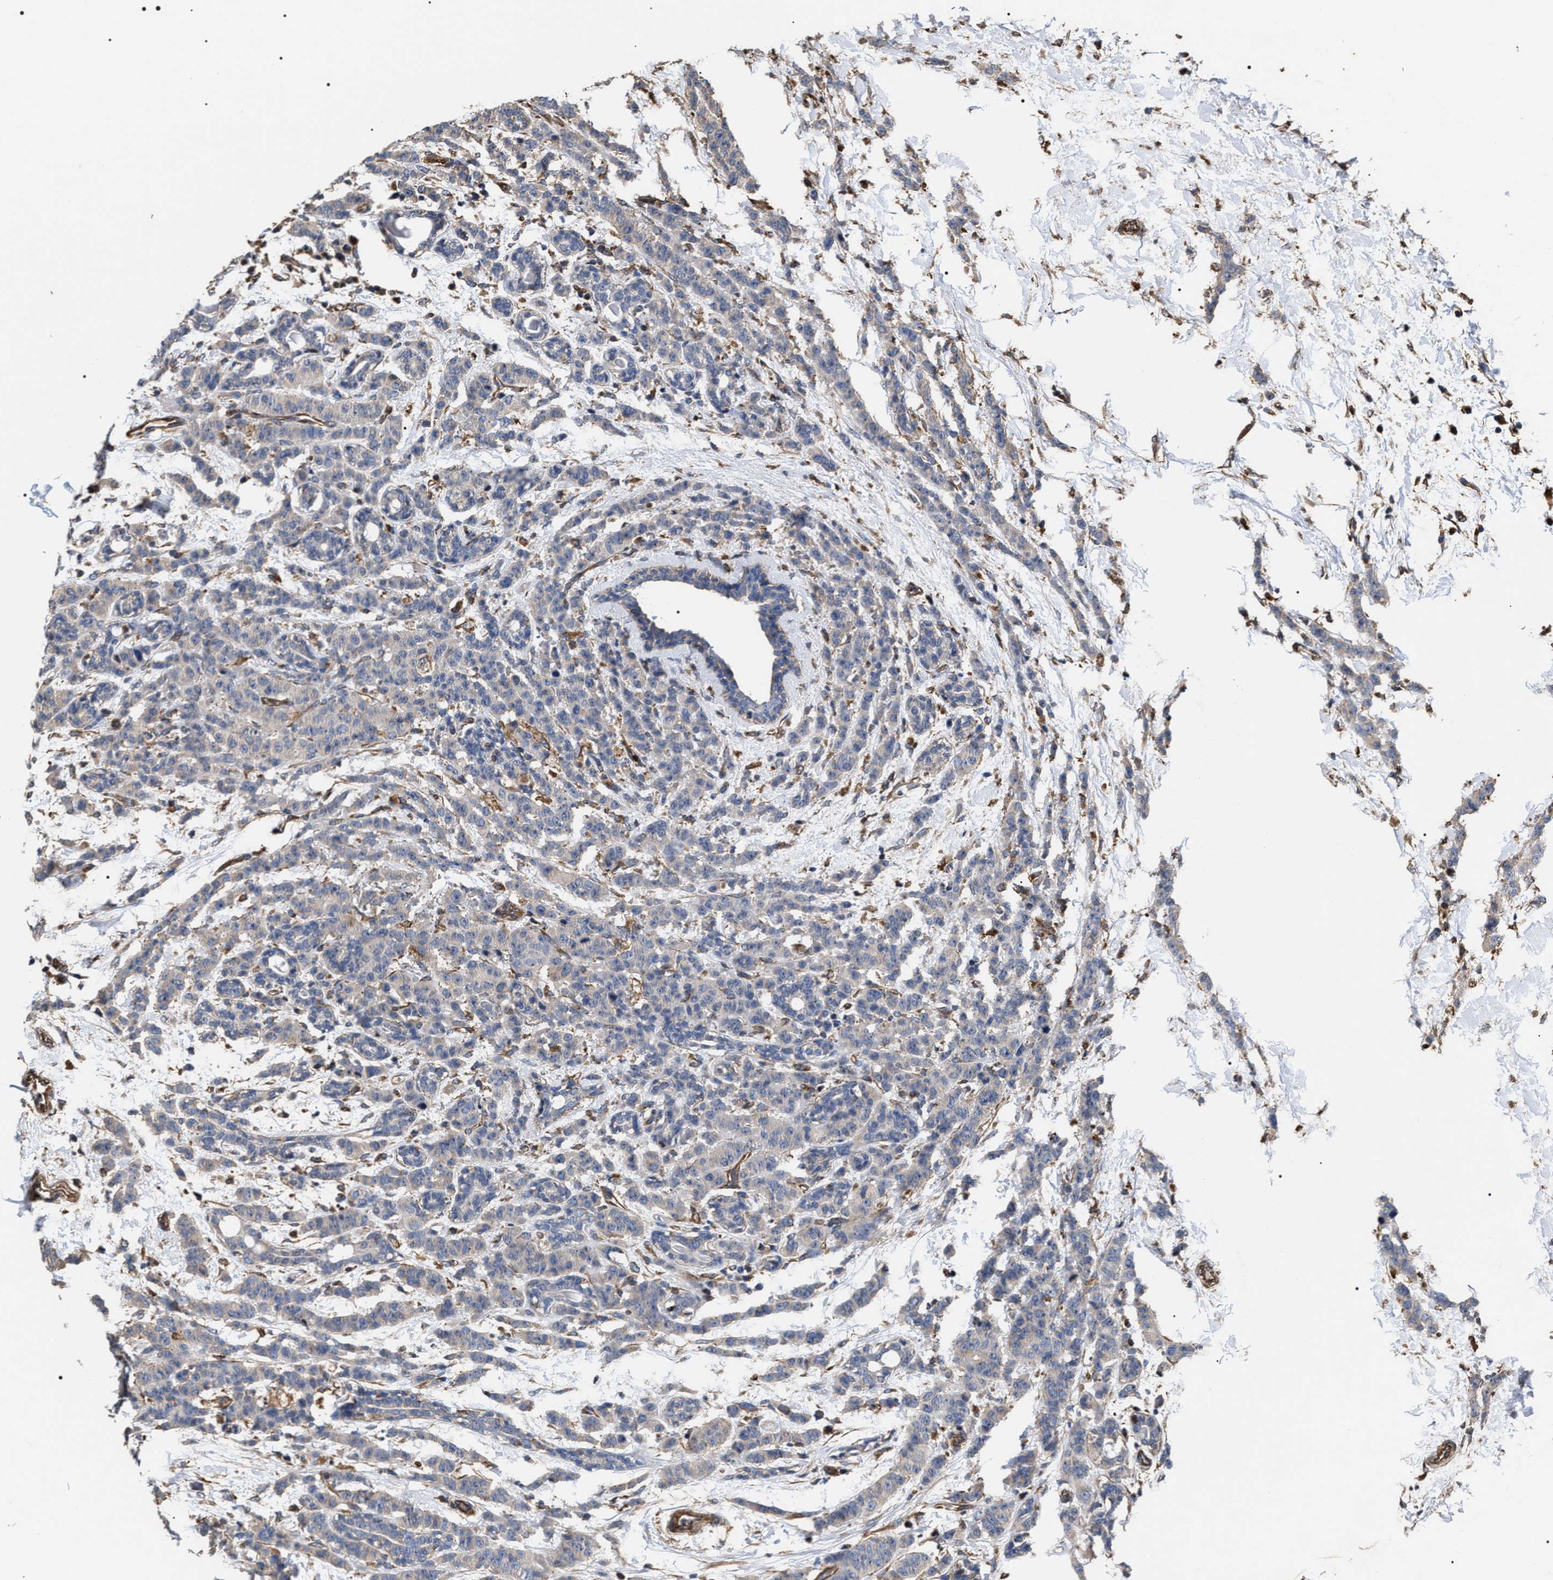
{"staining": {"intensity": "negative", "quantity": "none", "location": "none"}, "tissue": "breast cancer", "cell_type": "Tumor cells", "image_type": "cancer", "snomed": [{"axis": "morphology", "description": "Normal tissue, NOS"}, {"axis": "morphology", "description": "Duct carcinoma"}, {"axis": "topography", "description": "Breast"}], "caption": "Tumor cells are negative for brown protein staining in breast intraductal carcinoma.", "gene": "TSPAN33", "patient": {"sex": "female", "age": 40}}